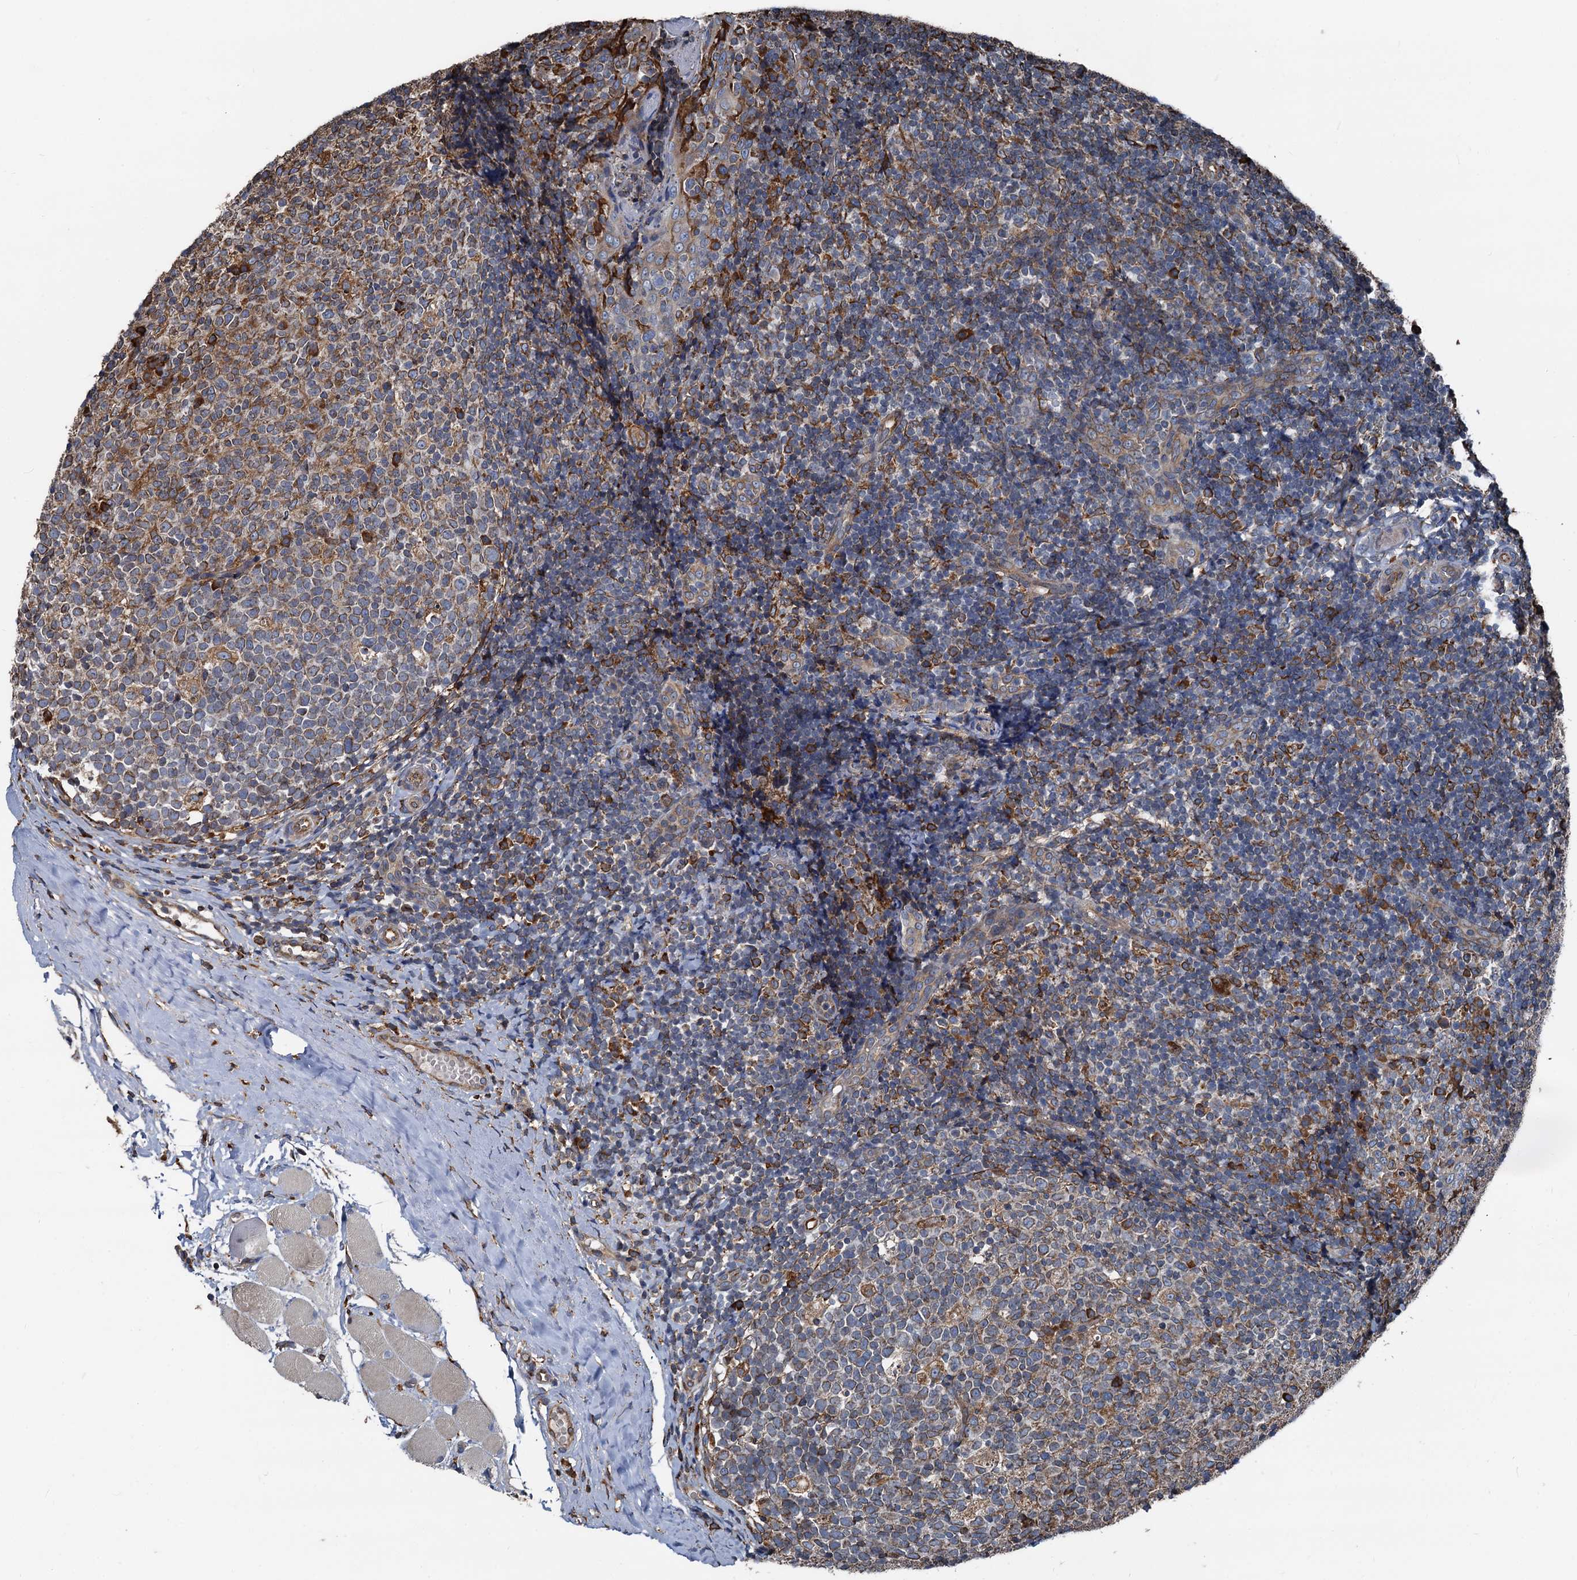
{"staining": {"intensity": "moderate", "quantity": "25%-75%", "location": "cytoplasmic/membranous"}, "tissue": "tonsil", "cell_type": "Germinal center cells", "image_type": "normal", "snomed": [{"axis": "morphology", "description": "Normal tissue, NOS"}, {"axis": "topography", "description": "Tonsil"}], "caption": "A medium amount of moderate cytoplasmic/membranous expression is appreciated in about 25%-75% of germinal center cells in unremarkable tonsil. The protein of interest is shown in brown color, while the nuclei are stained blue.", "gene": "NEURL1B", "patient": {"sex": "female", "age": 19}}